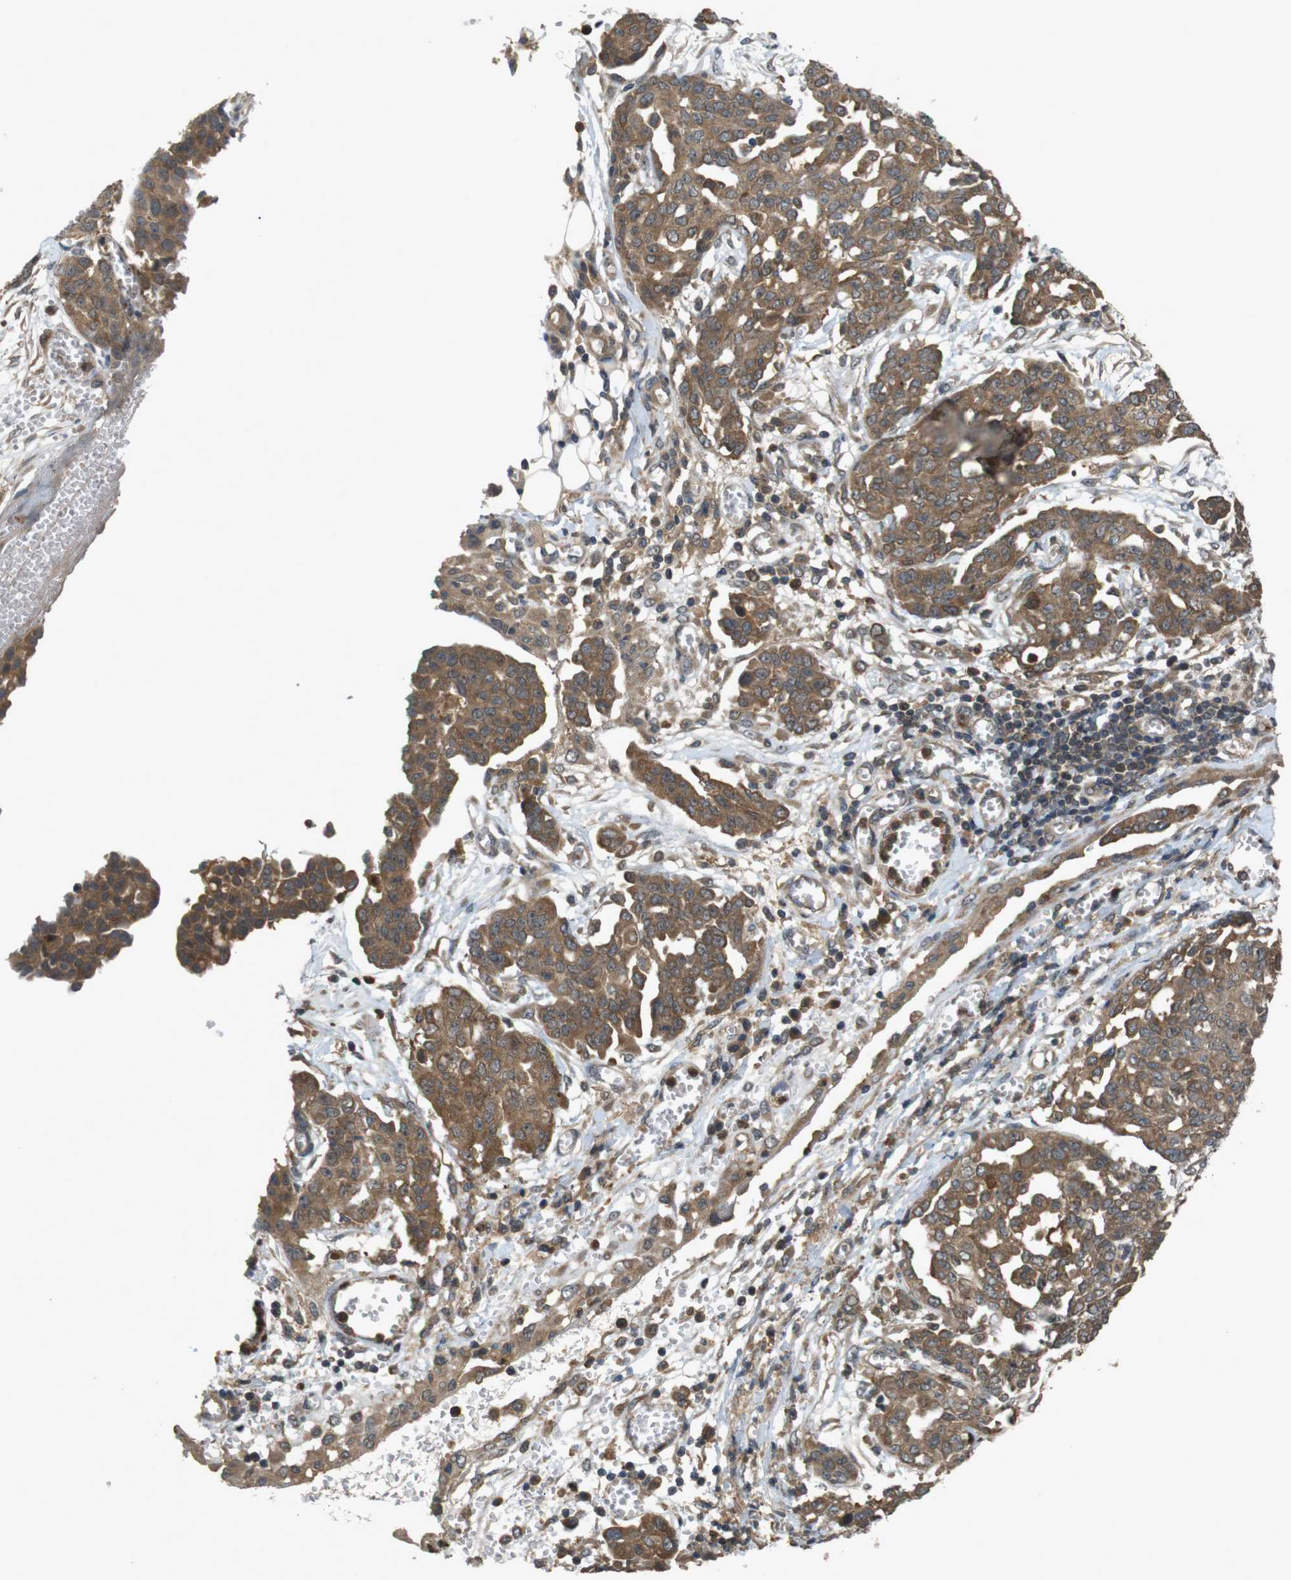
{"staining": {"intensity": "moderate", "quantity": ">75%", "location": "cytoplasmic/membranous"}, "tissue": "ovarian cancer", "cell_type": "Tumor cells", "image_type": "cancer", "snomed": [{"axis": "morphology", "description": "Cystadenocarcinoma, serous, NOS"}, {"axis": "topography", "description": "Soft tissue"}, {"axis": "topography", "description": "Ovary"}], "caption": "A medium amount of moderate cytoplasmic/membranous positivity is appreciated in about >75% of tumor cells in ovarian cancer (serous cystadenocarcinoma) tissue.", "gene": "NFKBIE", "patient": {"sex": "female", "age": 57}}